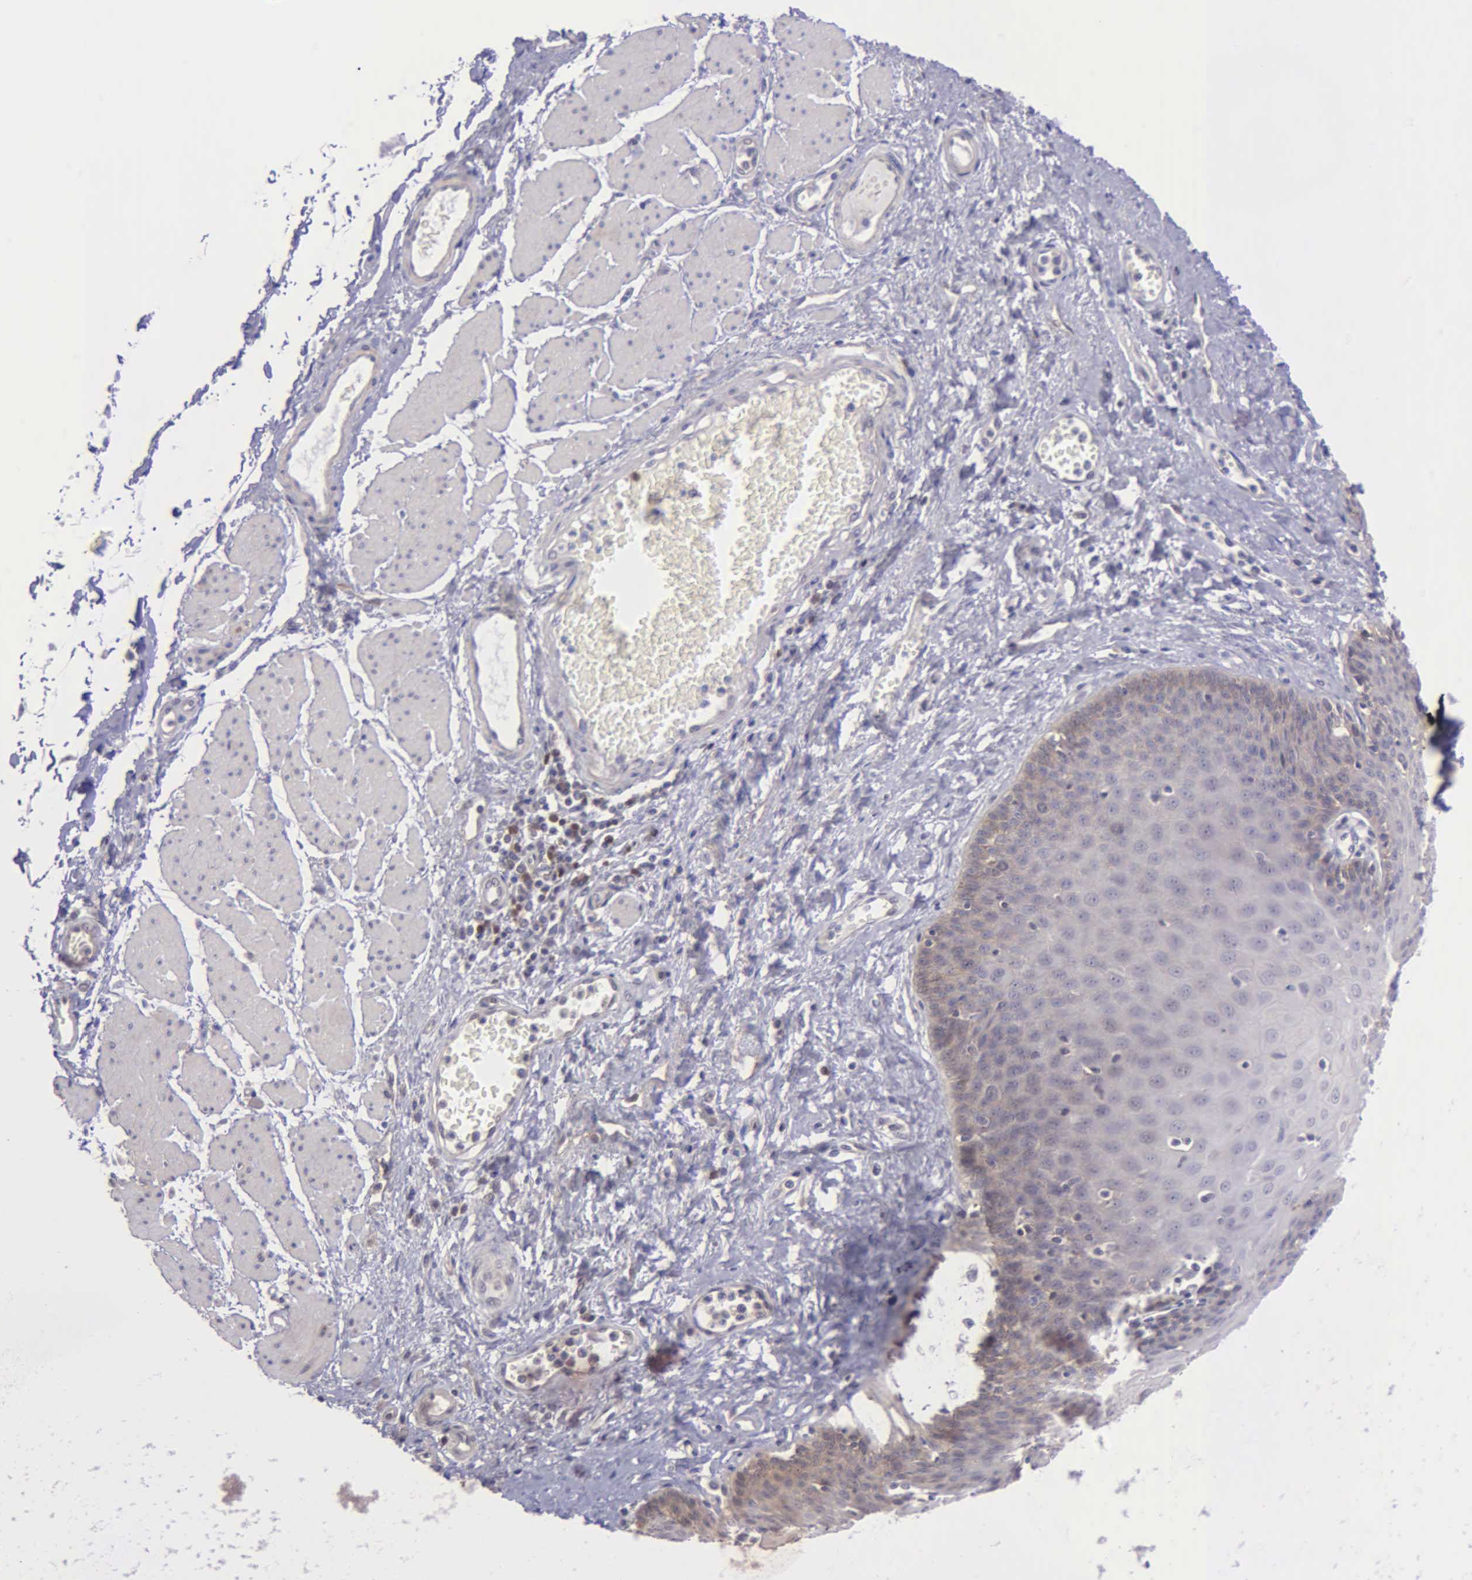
{"staining": {"intensity": "weak", "quantity": "<25%", "location": "cytoplasmic/membranous"}, "tissue": "esophagus", "cell_type": "Squamous epithelial cells", "image_type": "normal", "snomed": [{"axis": "morphology", "description": "Normal tissue, NOS"}, {"axis": "topography", "description": "Esophagus"}], "caption": "The immunohistochemistry photomicrograph has no significant expression in squamous epithelial cells of esophagus. (DAB IHC with hematoxylin counter stain).", "gene": "MICAL3", "patient": {"sex": "male", "age": 65}}